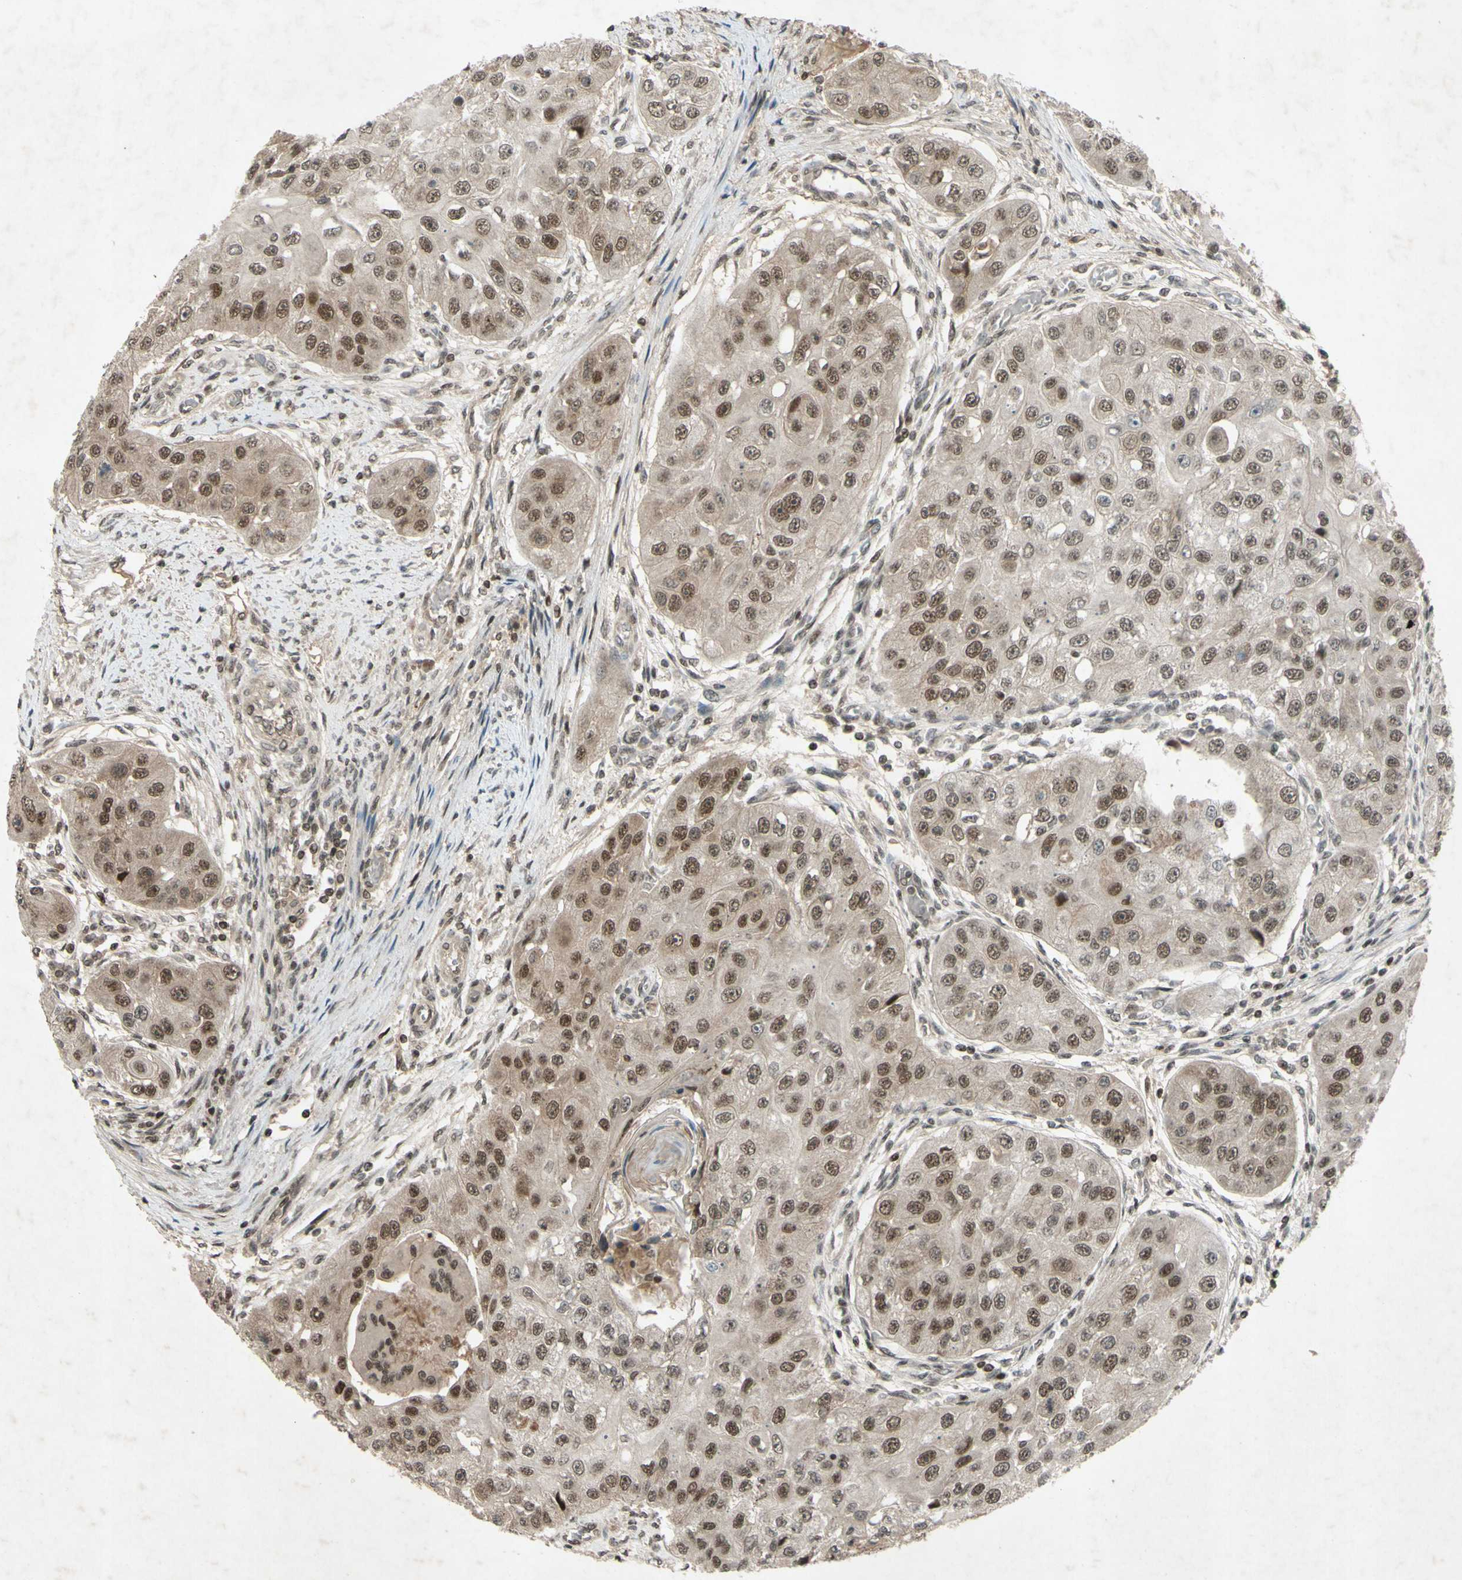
{"staining": {"intensity": "moderate", "quantity": ">75%", "location": "cytoplasmic/membranous,nuclear"}, "tissue": "head and neck cancer", "cell_type": "Tumor cells", "image_type": "cancer", "snomed": [{"axis": "morphology", "description": "Normal tissue, NOS"}, {"axis": "morphology", "description": "Squamous cell carcinoma, NOS"}, {"axis": "topography", "description": "Skeletal muscle"}, {"axis": "topography", "description": "Head-Neck"}], "caption": "About >75% of tumor cells in human head and neck cancer (squamous cell carcinoma) show moderate cytoplasmic/membranous and nuclear protein expression as visualized by brown immunohistochemical staining.", "gene": "SNW1", "patient": {"sex": "male", "age": 51}}